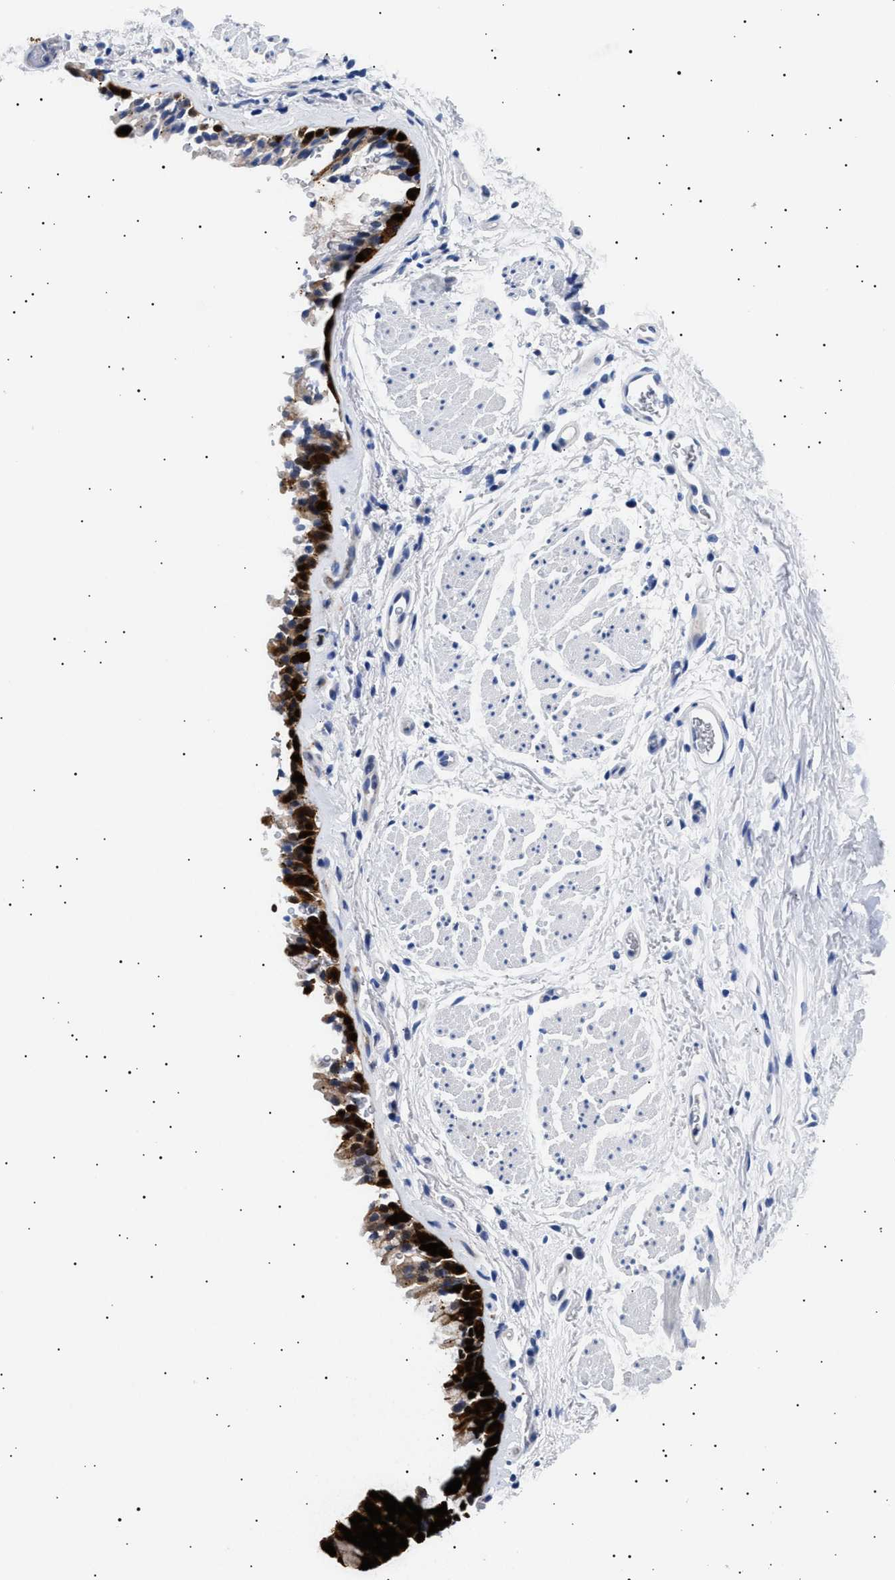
{"staining": {"intensity": "strong", "quantity": "25%-75%", "location": "cytoplasmic/membranous,nuclear"}, "tissue": "bronchus", "cell_type": "Respiratory epithelial cells", "image_type": "normal", "snomed": [{"axis": "morphology", "description": "Normal tissue, NOS"}, {"axis": "topography", "description": "Cartilage tissue"}, {"axis": "topography", "description": "Bronchus"}], "caption": "Immunohistochemical staining of unremarkable human bronchus exhibits strong cytoplasmic/membranous,nuclear protein expression in approximately 25%-75% of respiratory epithelial cells. The staining was performed using DAB, with brown indicating positive protein expression. Nuclei are stained blue with hematoxylin.", "gene": "HEMGN", "patient": {"sex": "female", "age": 53}}